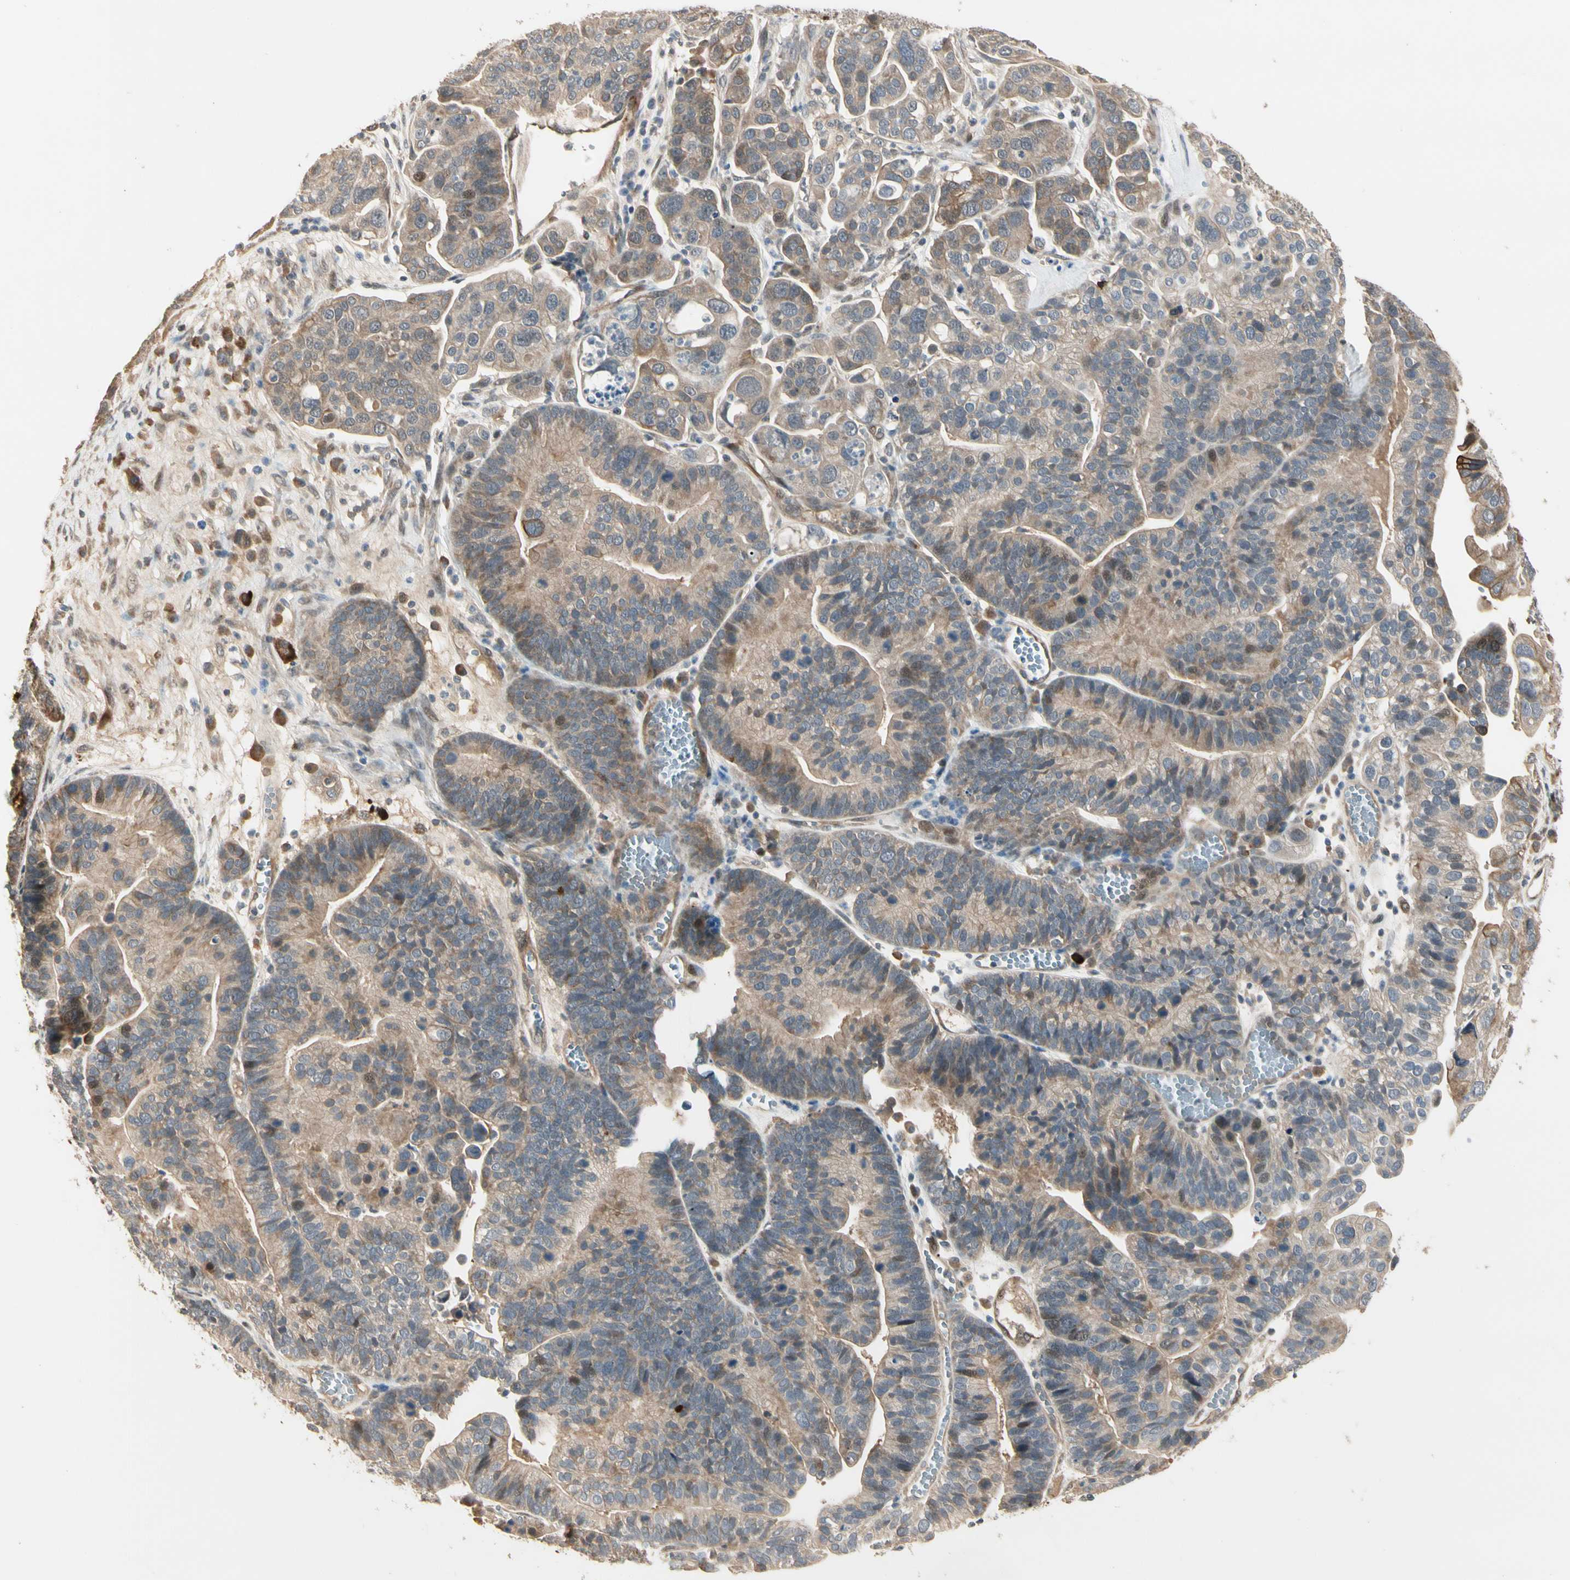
{"staining": {"intensity": "weak", "quantity": ">75%", "location": "cytoplasmic/membranous"}, "tissue": "ovarian cancer", "cell_type": "Tumor cells", "image_type": "cancer", "snomed": [{"axis": "morphology", "description": "Cystadenocarcinoma, serous, NOS"}, {"axis": "topography", "description": "Ovary"}], "caption": "Protein analysis of serous cystadenocarcinoma (ovarian) tissue demonstrates weak cytoplasmic/membranous expression in about >75% of tumor cells.", "gene": "ATG4C", "patient": {"sex": "female", "age": 56}}